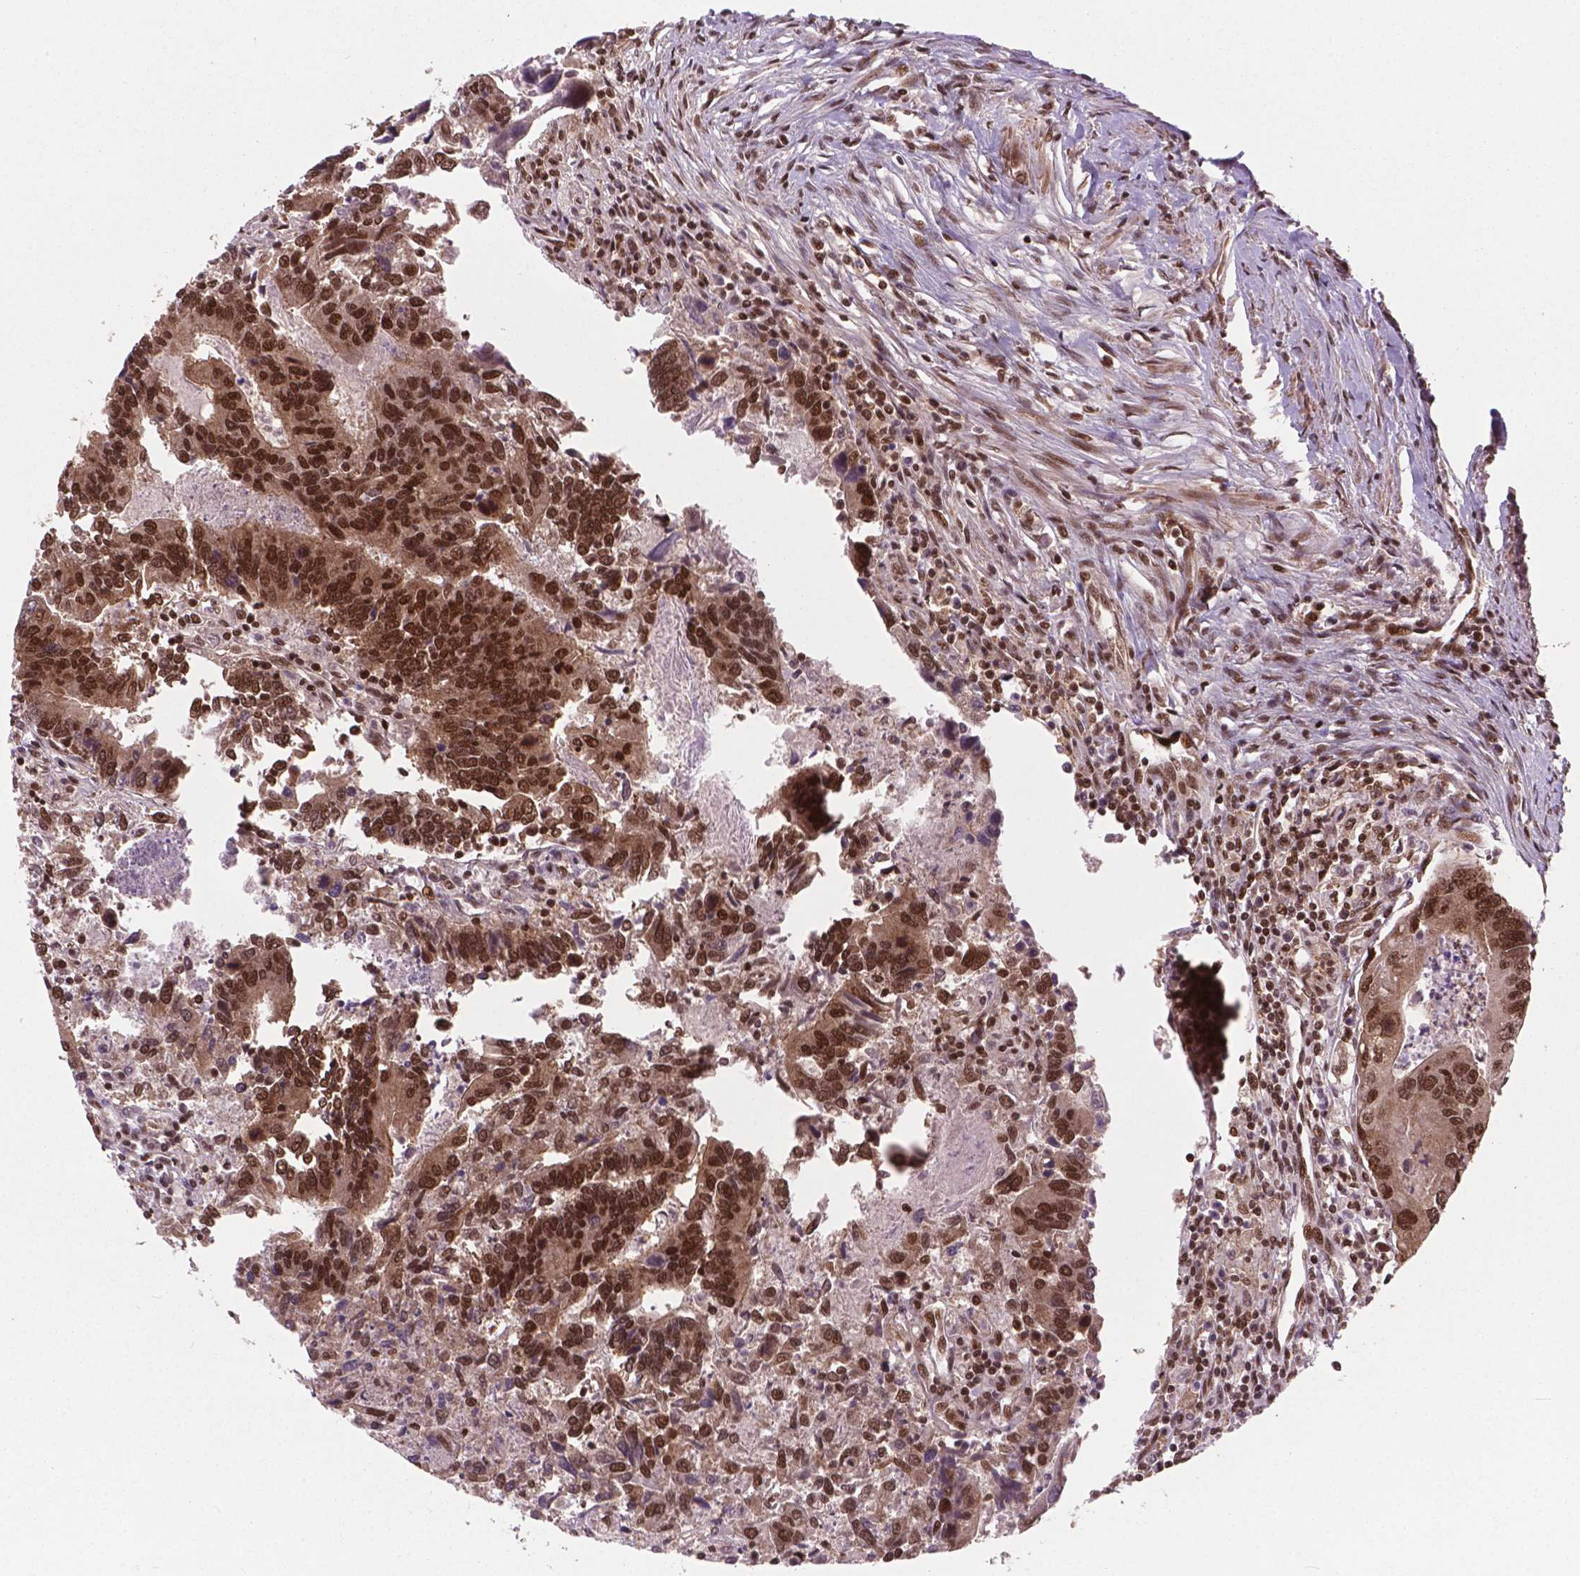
{"staining": {"intensity": "strong", "quantity": ">75%", "location": "cytoplasmic/membranous,nuclear"}, "tissue": "colorectal cancer", "cell_type": "Tumor cells", "image_type": "cancer", "snomed": [{"axis": "morphology", "description": "Adenocarcinoma, NOS"}, {"axis": "topography", "description": "Colon"}], "caption": "Tumor cells exhibit high levels of strong cytoplasmic/membranous and nuclear positivity in approximately >75% of cells in human colorectal cancer (adenocarcinoma).", "gene": "SIRT6", "patient": {"sex": "female", "age": 67}}